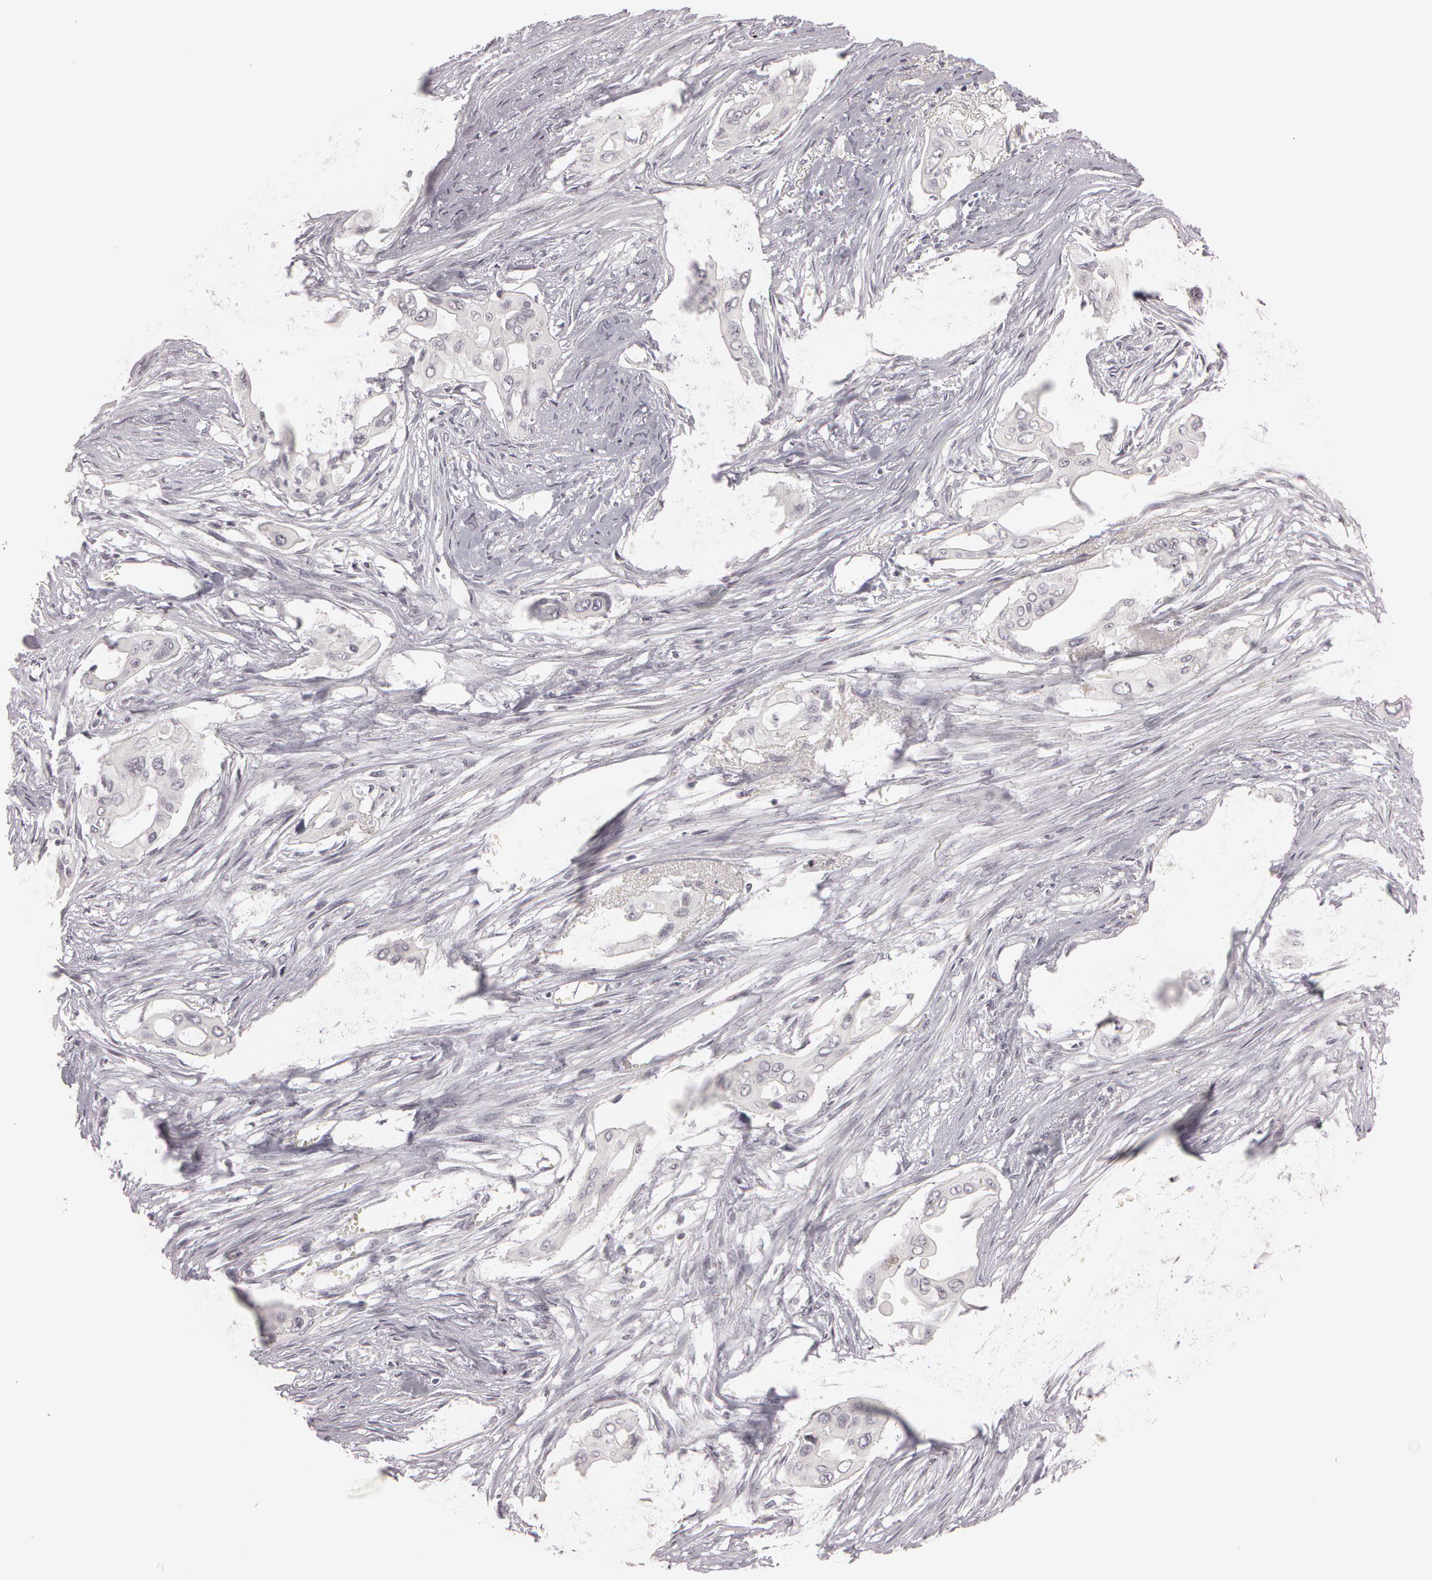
{"staining": {"intensity": "negative", "quantity": "none", "location": "none"}, "tissue": "pancreatic cancer", "cell_type": "Tumor cells", "image_type": "cancer", "snomed": [{"axis": "morphology", "description": "Adenocarcinoma, NOS"}, {"axis": "topography", "description": "Pancreas"}], "caption": "The histopathology image exhibits no staining of tumor cells in adenocarcinoma (pancreatic).", "gene": "FBL", "patient": {"sex": "male", "age": 77}}